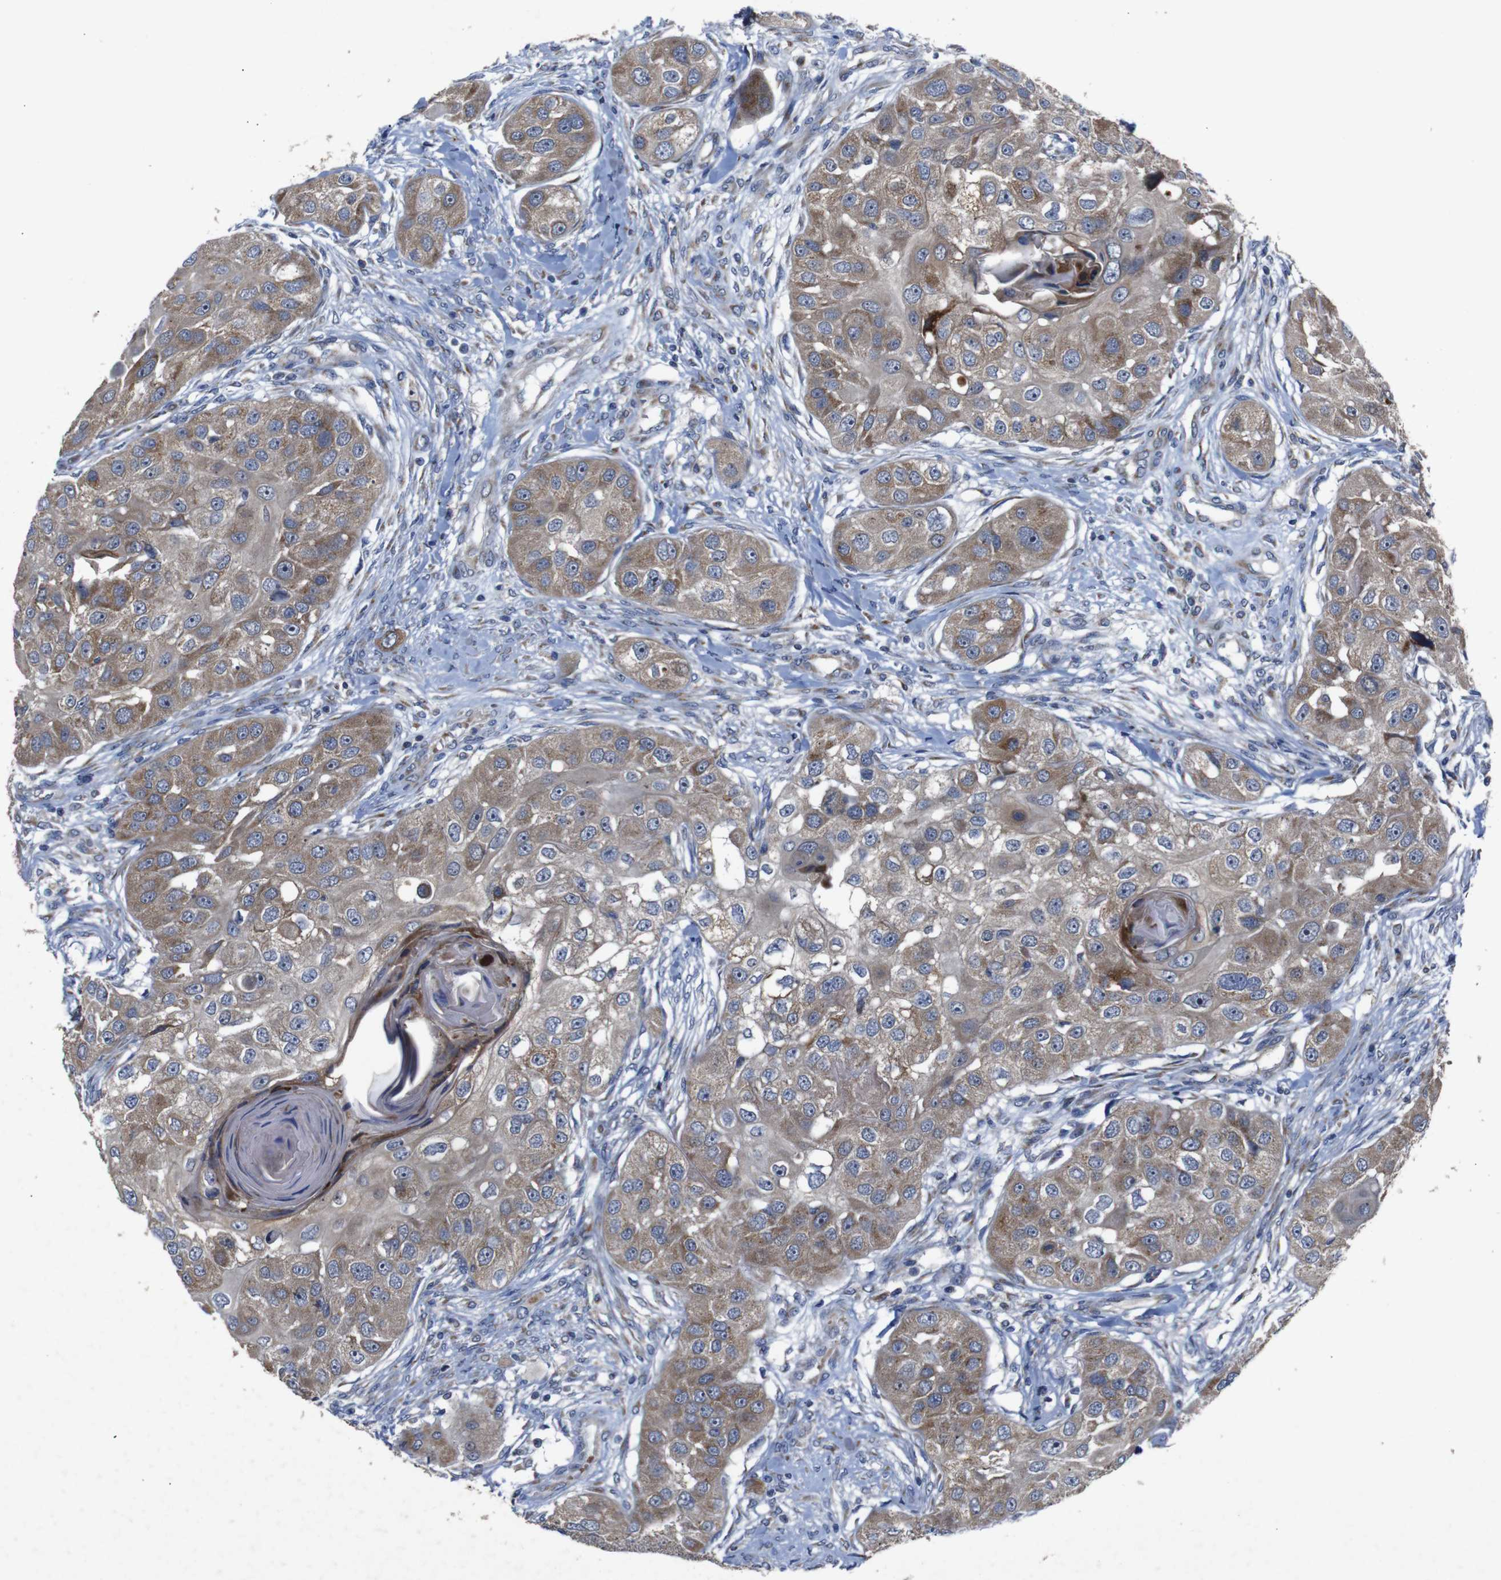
{"staining": {"intensity": "moderate", "quantity": ">75%", "location": "cytoplasmic/membranous"}, "tissue": "head and neck cancer", "cell_type": "Tumor cells", "image_type": "cancer", "snomed": [{"axis": "morphology", "description": "Normal tissue, NOS"}, {"axis": "morphology", "description": "Squamous cell carcinoma, NOS"}, {"axis": "topography", "description": "Skeletal muscle"}, {"axis": "topography", "description": "Head-Neck"}], "caption": "Immunohistochemical staining of head and neck cancer (squamous cell carcinoma) reveals medium levels of moderate cytoplasmic/membranous expression in about >75% of tumor cells.", "gene": "CHST10", "patient": {"sex": "male", "age": 51}}